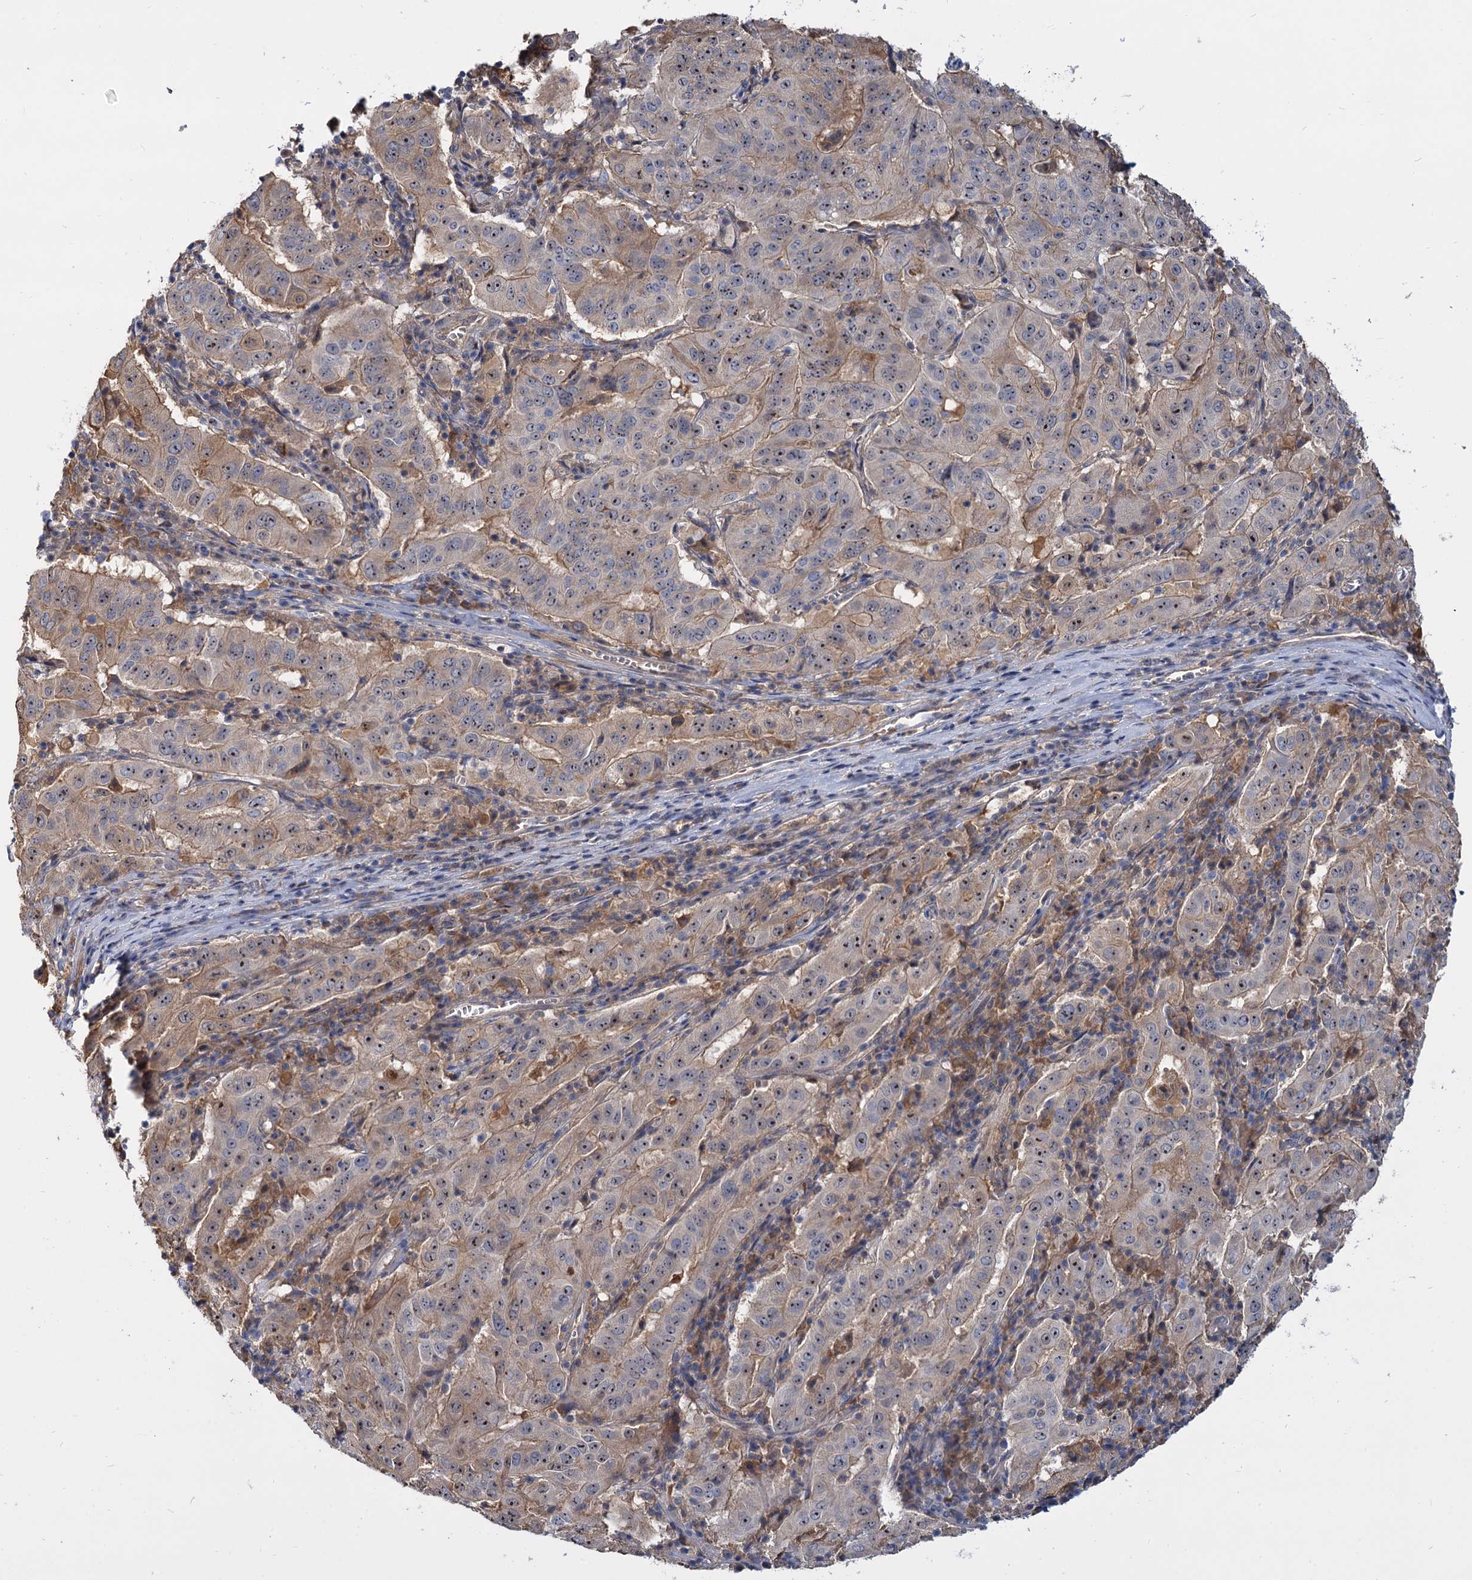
{"staining": {"intensity": "weak", "quantity": "25%-75%", "location": "cytoplasmic/membranous,nuclear"}, "tissue": "pancreatic cancer", "cell_type": "Tumor cells", "image_type": "cancer", "snomed": [{"axis": "morphology", "description": "Adenocarcinoma, NOS"}, {"axis": "topography", "description": "Pancreas"}], "caption": "Human pancreatic cancer stained with a brown dye reveals weak cytoplasmic/membranous and nuclear positive expression in about 25%-75% of tumor cells.", "gene": "SNX15", "patient": {"sex": "male", "age": 63}}